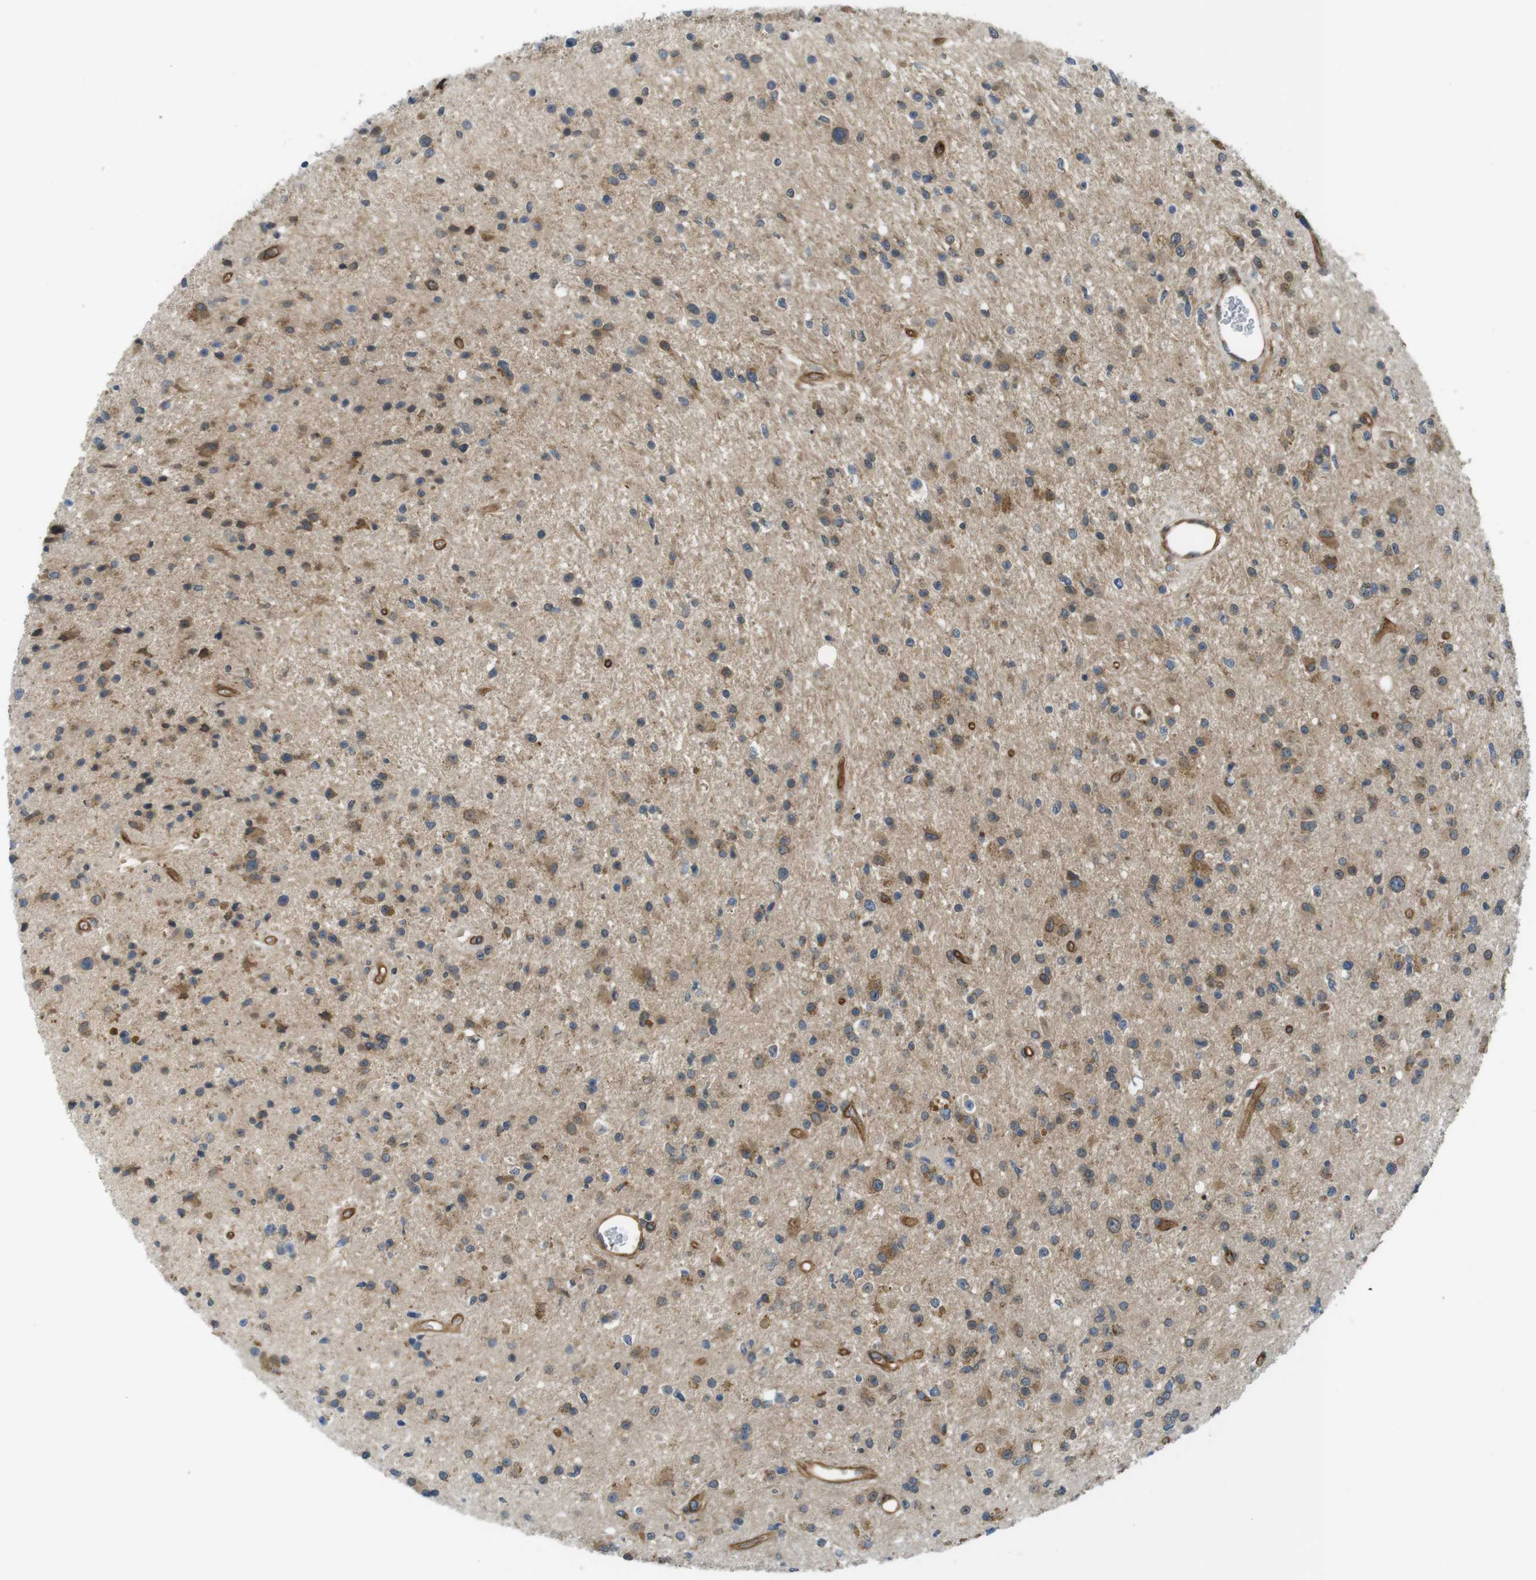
{"staining": {"intensity": "moderate", "quantity": "25%-75%", "location": "cytoplasmic/membranous"}, "tissue": "glioma", "cell_type": "Tumor cells", "image_type": "cancer", "snomed": [{"axis": "morphology", "description": "Glioma, malignant, High grade"}, {"axis": "topography", "description": "Brain"}], "caption": "Tumor cells show medium levels of moderate cytoplasmic/membranous staining in about 25%-75% of cells in malignant glioma (high-grade). (DAB IHC with brightfield microscopy, high magnification).", "gene": "TSC1", "patient": {"sex": "male", "age": 33}}